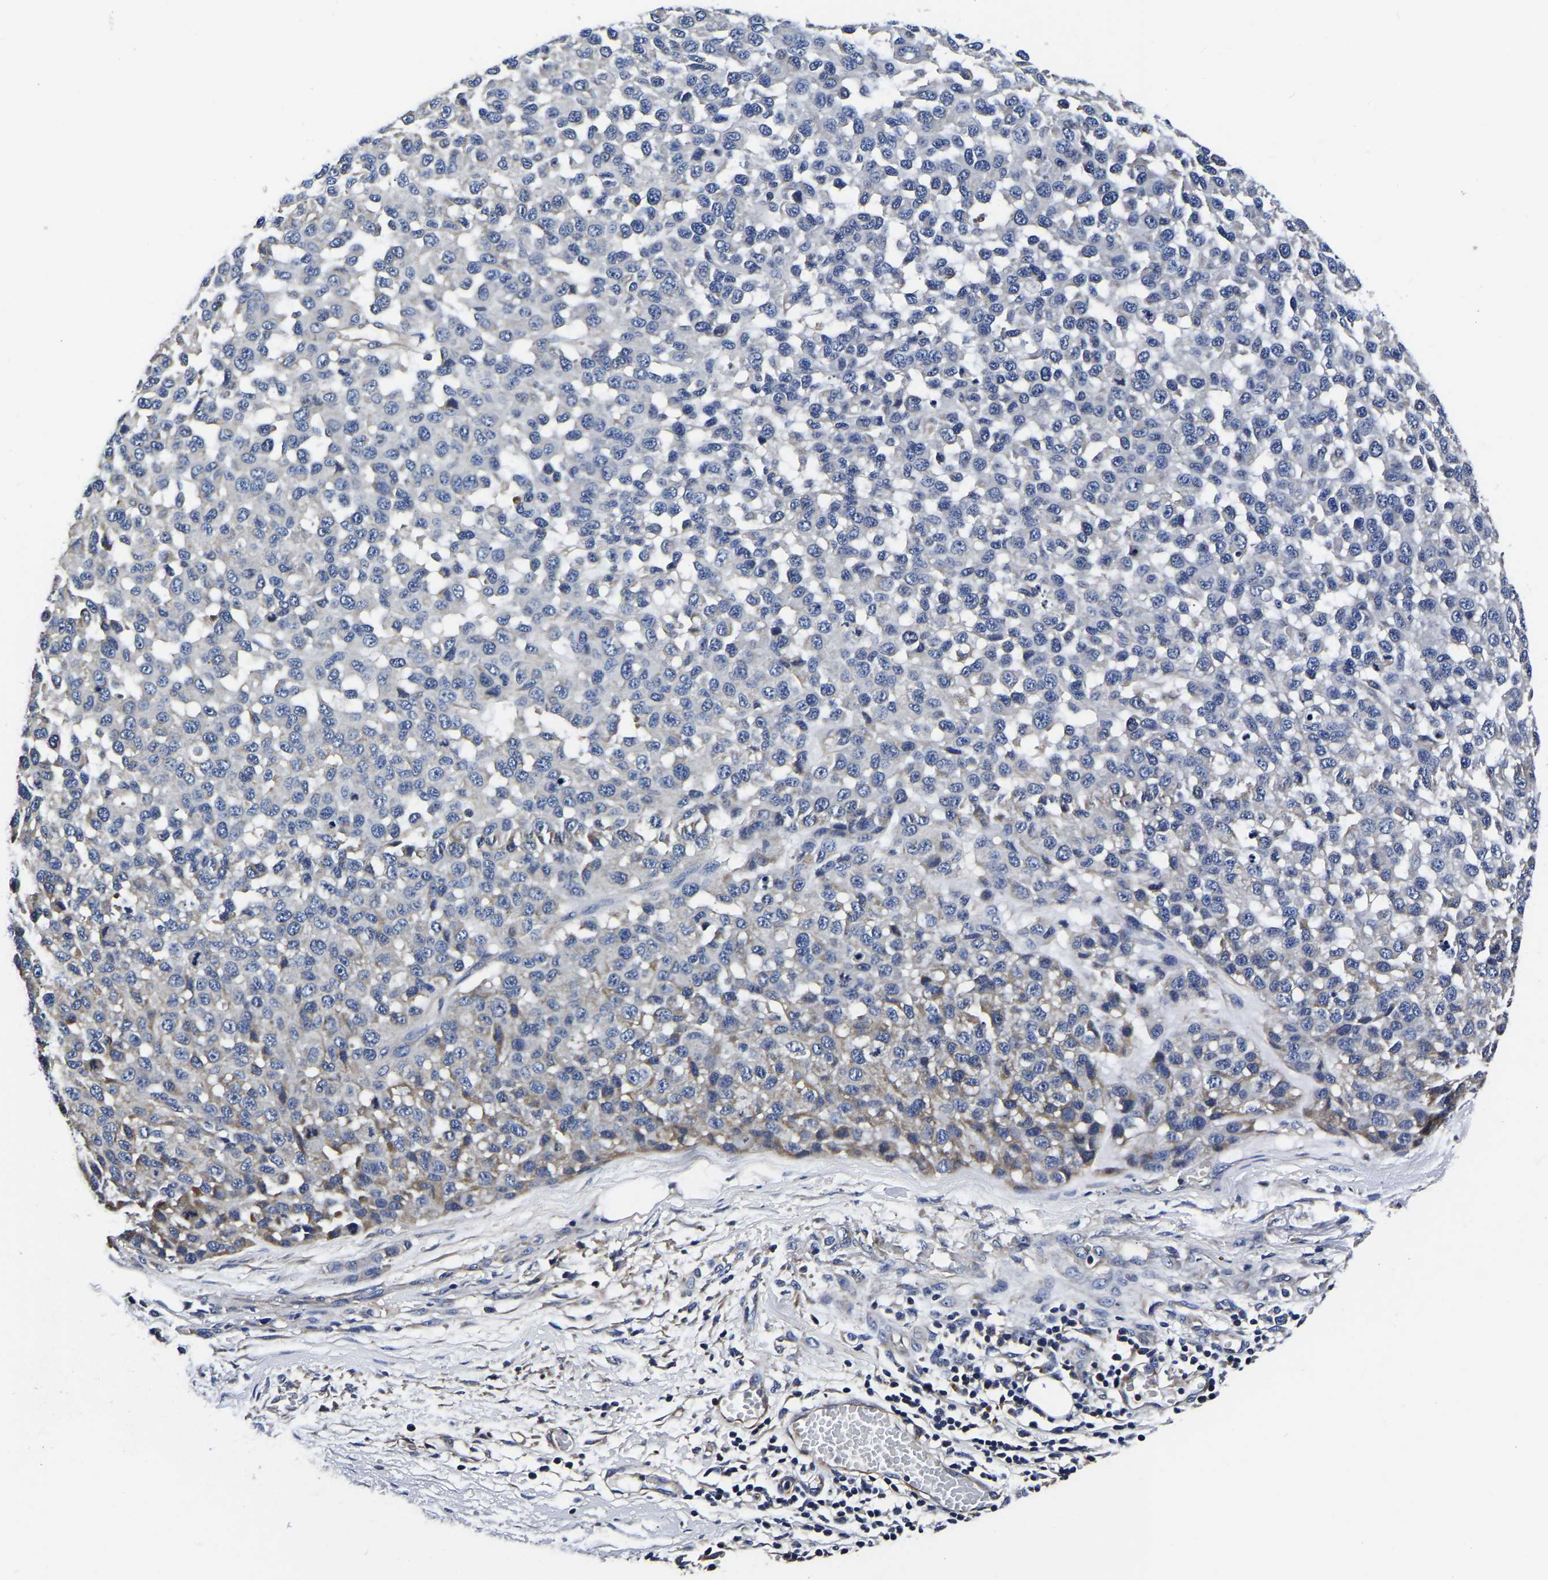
{"staining": {"intensity": "weak", "quantity": "<25%", "location": "cytoplasmic/membranous"}, "tissue": "melanoma", "cell_type": "Tumor cells", "image_type": "cancer", "snomed": [{"axis": "morphology", "description": "Malignant melanoma, NOS"}, {"axis": "topography", "description": "Skin"}], "caption": "IHC micrograph of neoplastic tissue: human melanoma stained with DAB demonstrates no significant protein positivity in tumor cells.", "gene": "KCTD17", "patient": {"sex": "male", "age": 62}}